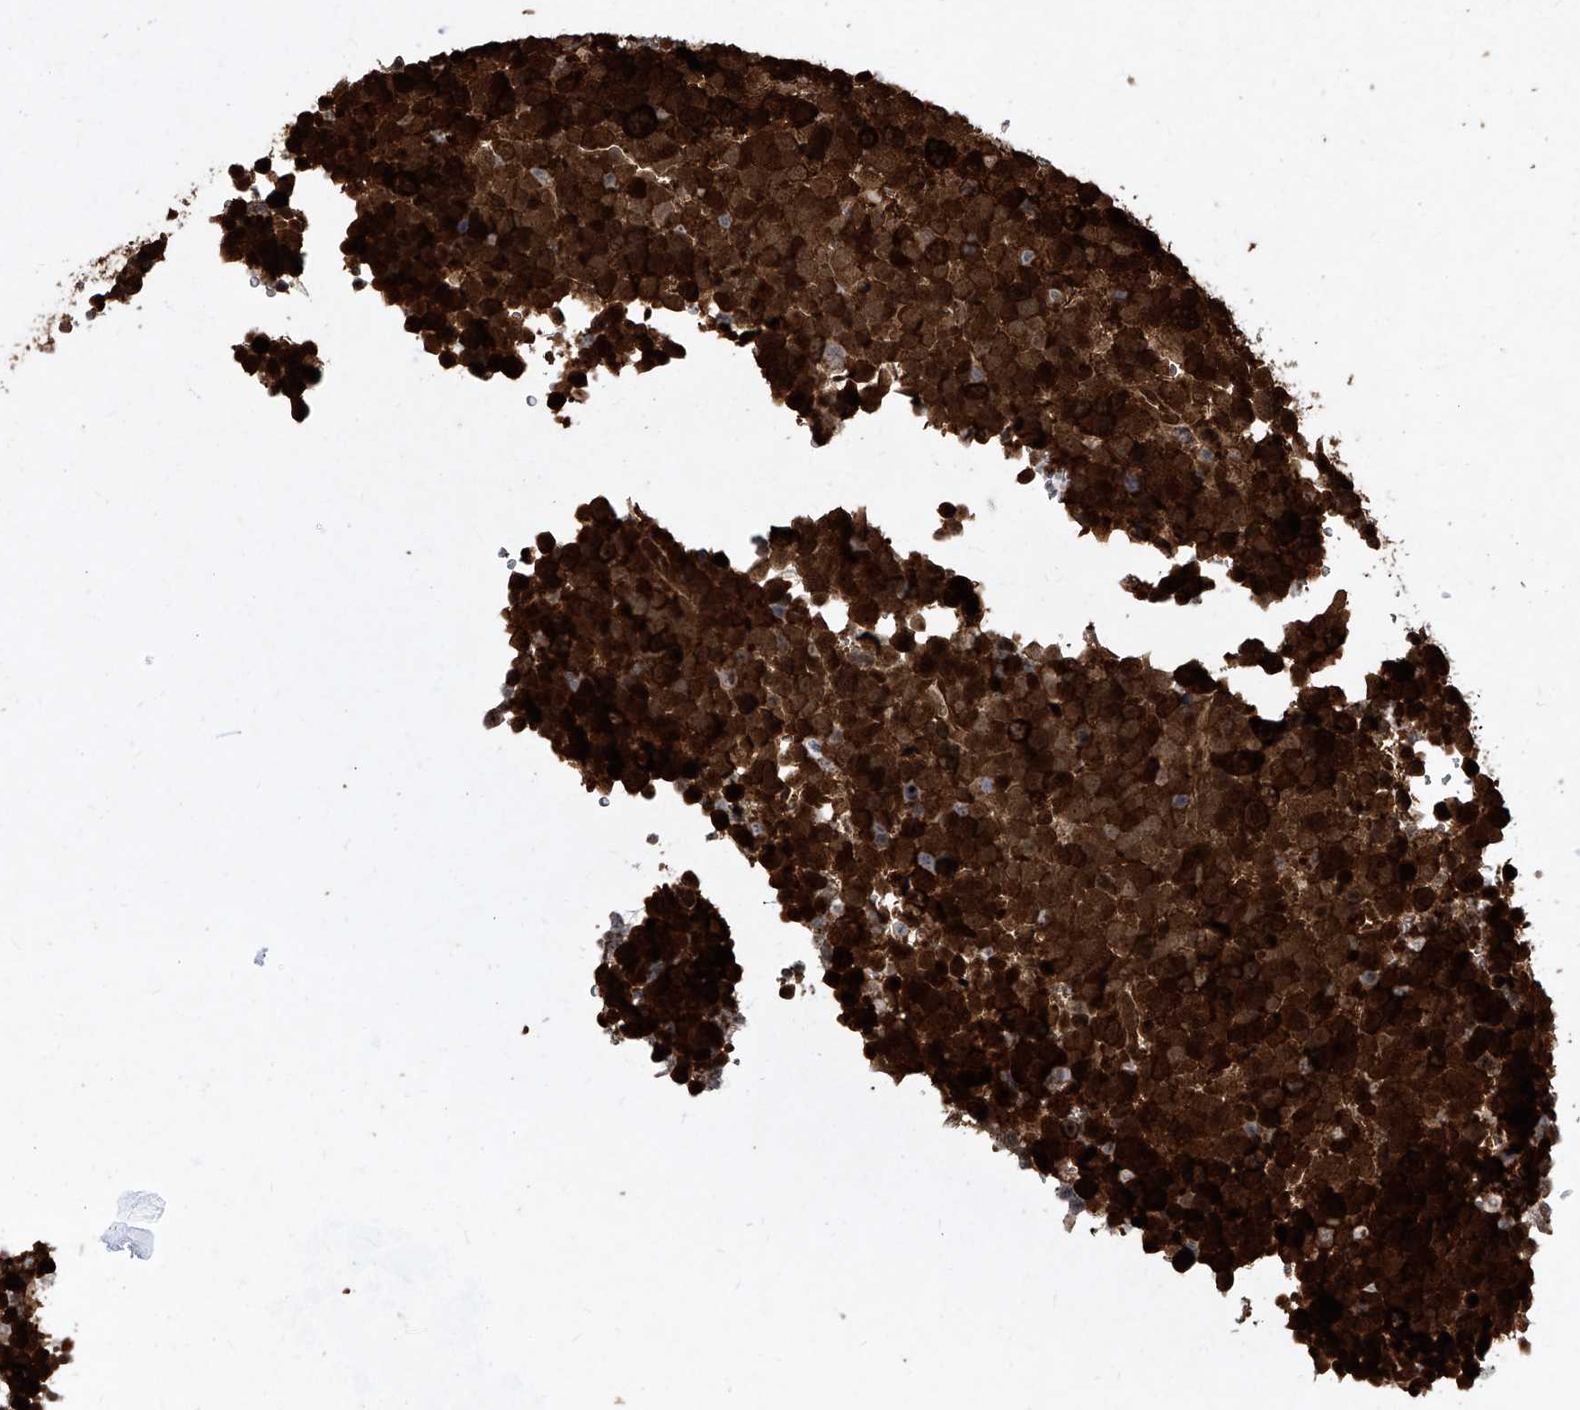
{"staining": {"intensity": "strong", "quantity": ">75%", "location": "cytoplasmic/membranous,nuclear"}, "tissue": "urothelial cancer", "cell_type": "Tumor cells", "image_type": "cancer", "snomed": [{"axis": "morphology", "description": "Urothelial carcinoma, High grade"}, {"axis": "topography", "description": "Urinary bladder"}], "caption": "Urothelial carcinoma (high-grade) was stained to show a protein in brown. There is high levels of strong cytoplasmic/membranous and nuclear expression in approximately >75% of tumor cells. Nuclei are stained in blue.", "gene": "MAGED2", "patient": {"sex": "female", "age": 82}}